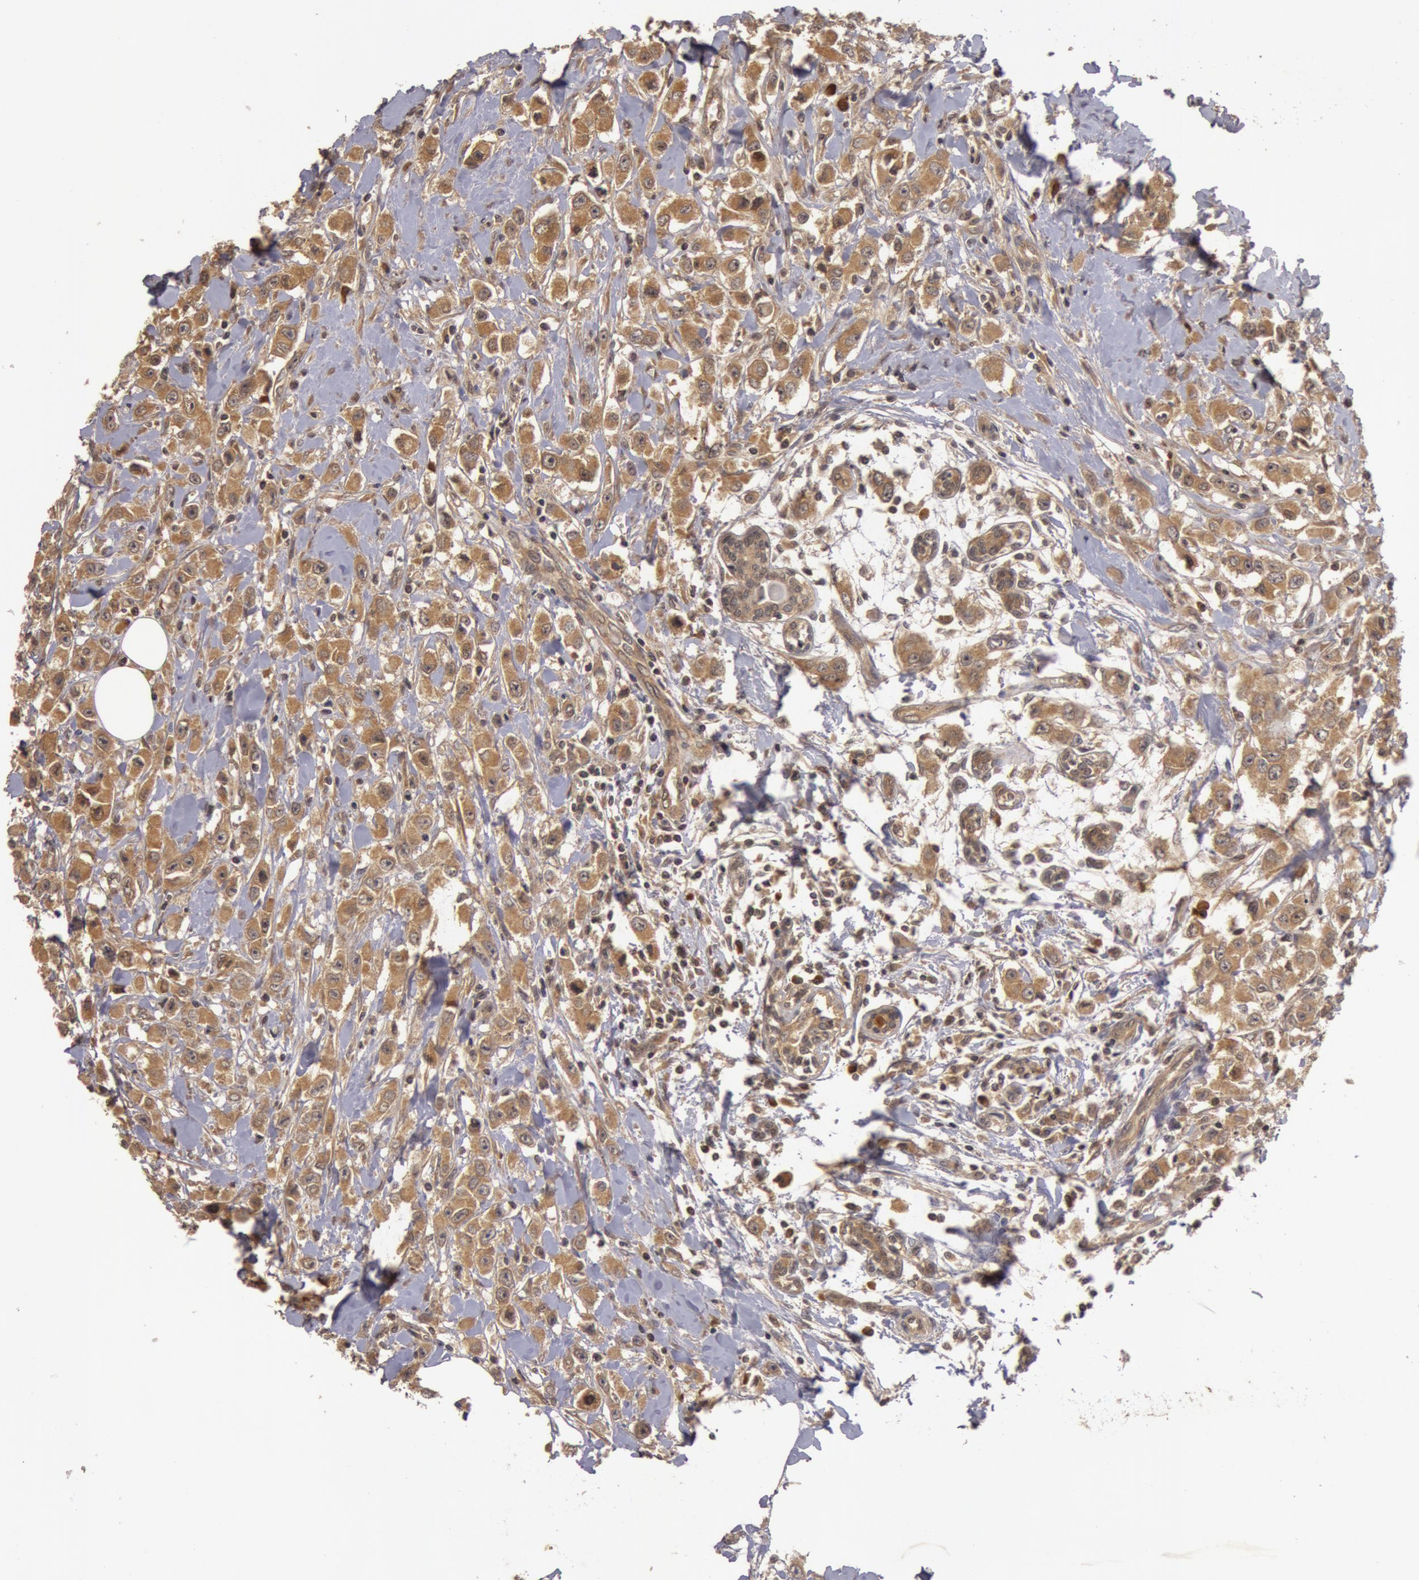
{"staining": {"intensity": "moderate", "quantity": ">75%", "location": "cytoplasmic/membranous"}, "tissue": "breast cancer", "cell_type": "Tumor cells", "image_type": "cancer", "snomed": [{"axis": "morphology", "description": "Duct carcinoma"}, {"axis": "topography", "description": "Breast"}], "caption": "An immunohistochemistry micrograph of neoplastic tissue is shown. Protein staining in brown labels moderate cytoplasmic/membranous positivity in breast invasive ductal carcinoma within tumor cells.", "gene": "BCHE", "patient": {"sex": "female", "age": 58}}